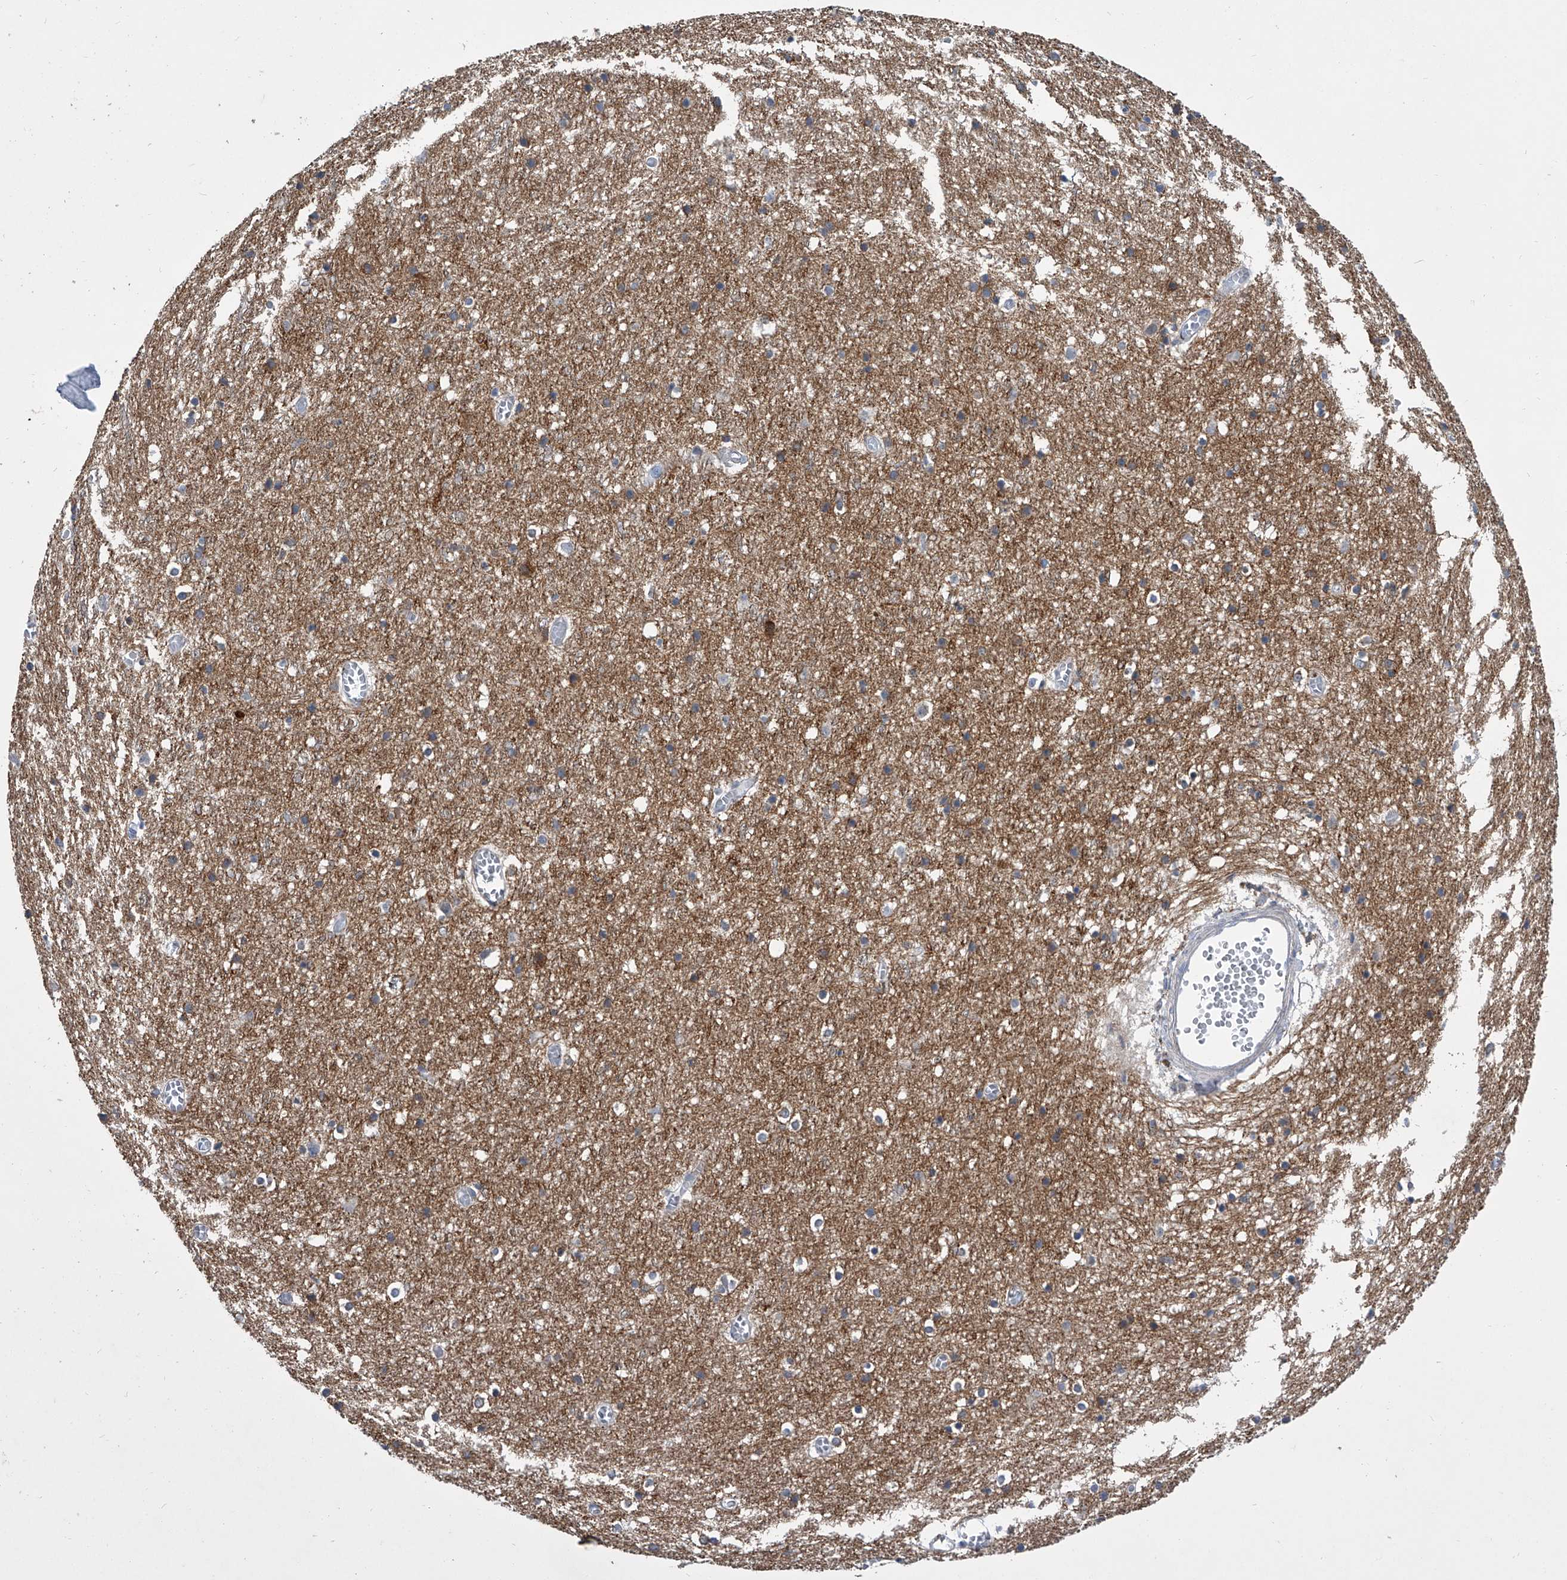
{"staining": {"intensity": "negative", "quantity": "none", "location": "none"}, "tissue": "cerebral cortex", "cell_type": "Endothelial cells", "image_type": "normal", "snomed": [{"axis": "morphology", "description": "Normal tissue, NOS"}, {"axis": "topography", "description": "Cerebral cortex"}], "caption": "Immunohistochemical staining of benign human cerebral cortex demonstrates no significant positivity in endothelial cells. The staining was performed using DAB (3,3'-diaminobenzidine) to visualize the protein expression in brown, while the nuclei were stained in blue with hematoxylin (Magnification: 20x).", "gene": "MAP4K3", "patient": {"sex": "female", "age": 64}}